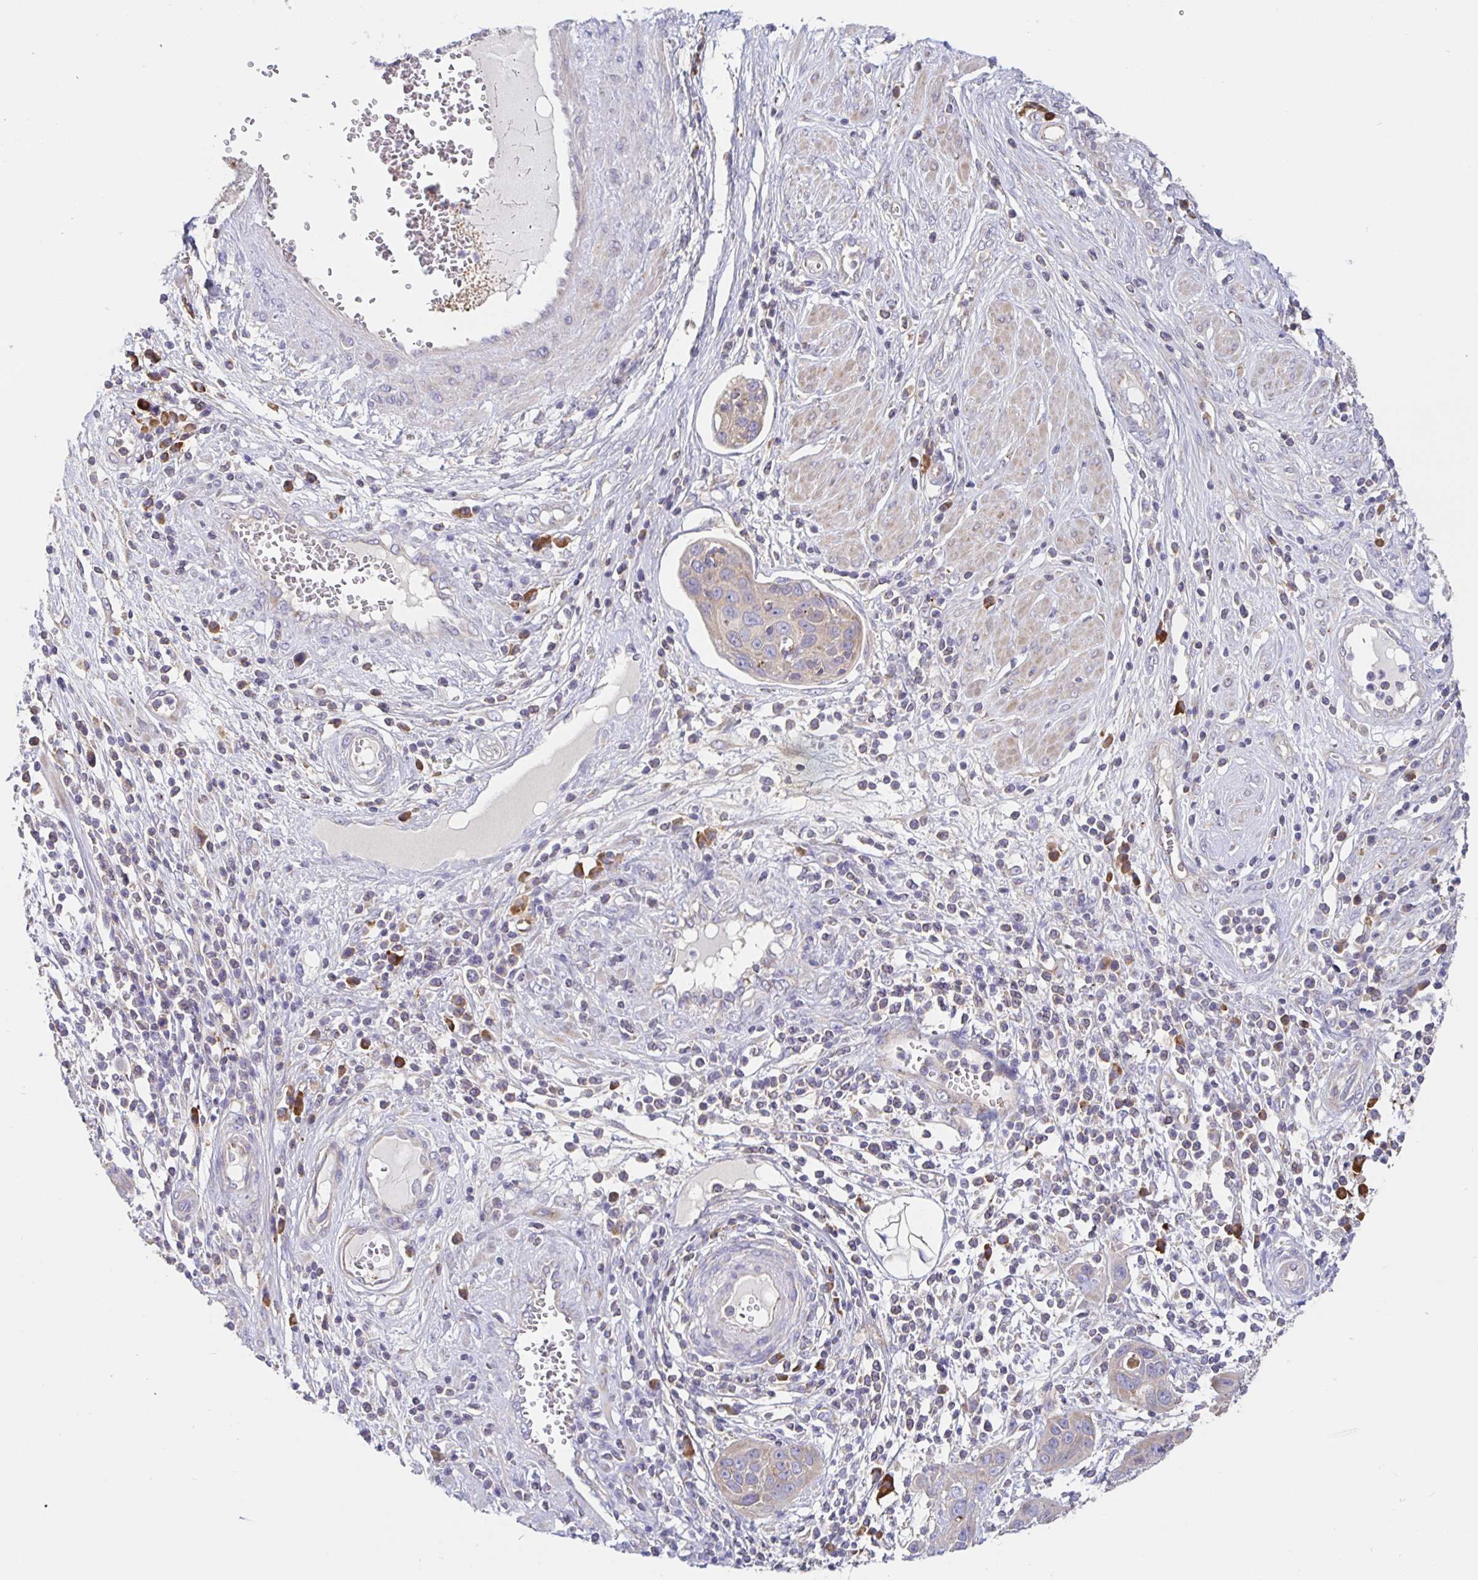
{"staining": {"intensity": "weak", "quantity": "<25%", "location": "cytoplasmic/membranous"}, "tissue": "cervical cancer", "cell_type": "Tumor cells", "image_type": "cancer", "snomed": [{"axis": "morphology", "description": "Squamous cell carcinoma, NOS"}, {"axis": "topography", "description": "Cervix"}], "caption": "DAB immunohistochemical staining of human cervical squamous cell carcinoma demonstrates no significant staining in tumor cells.", "gene": "PRDX3", "patient": {"sex": "female", "age": 36}}